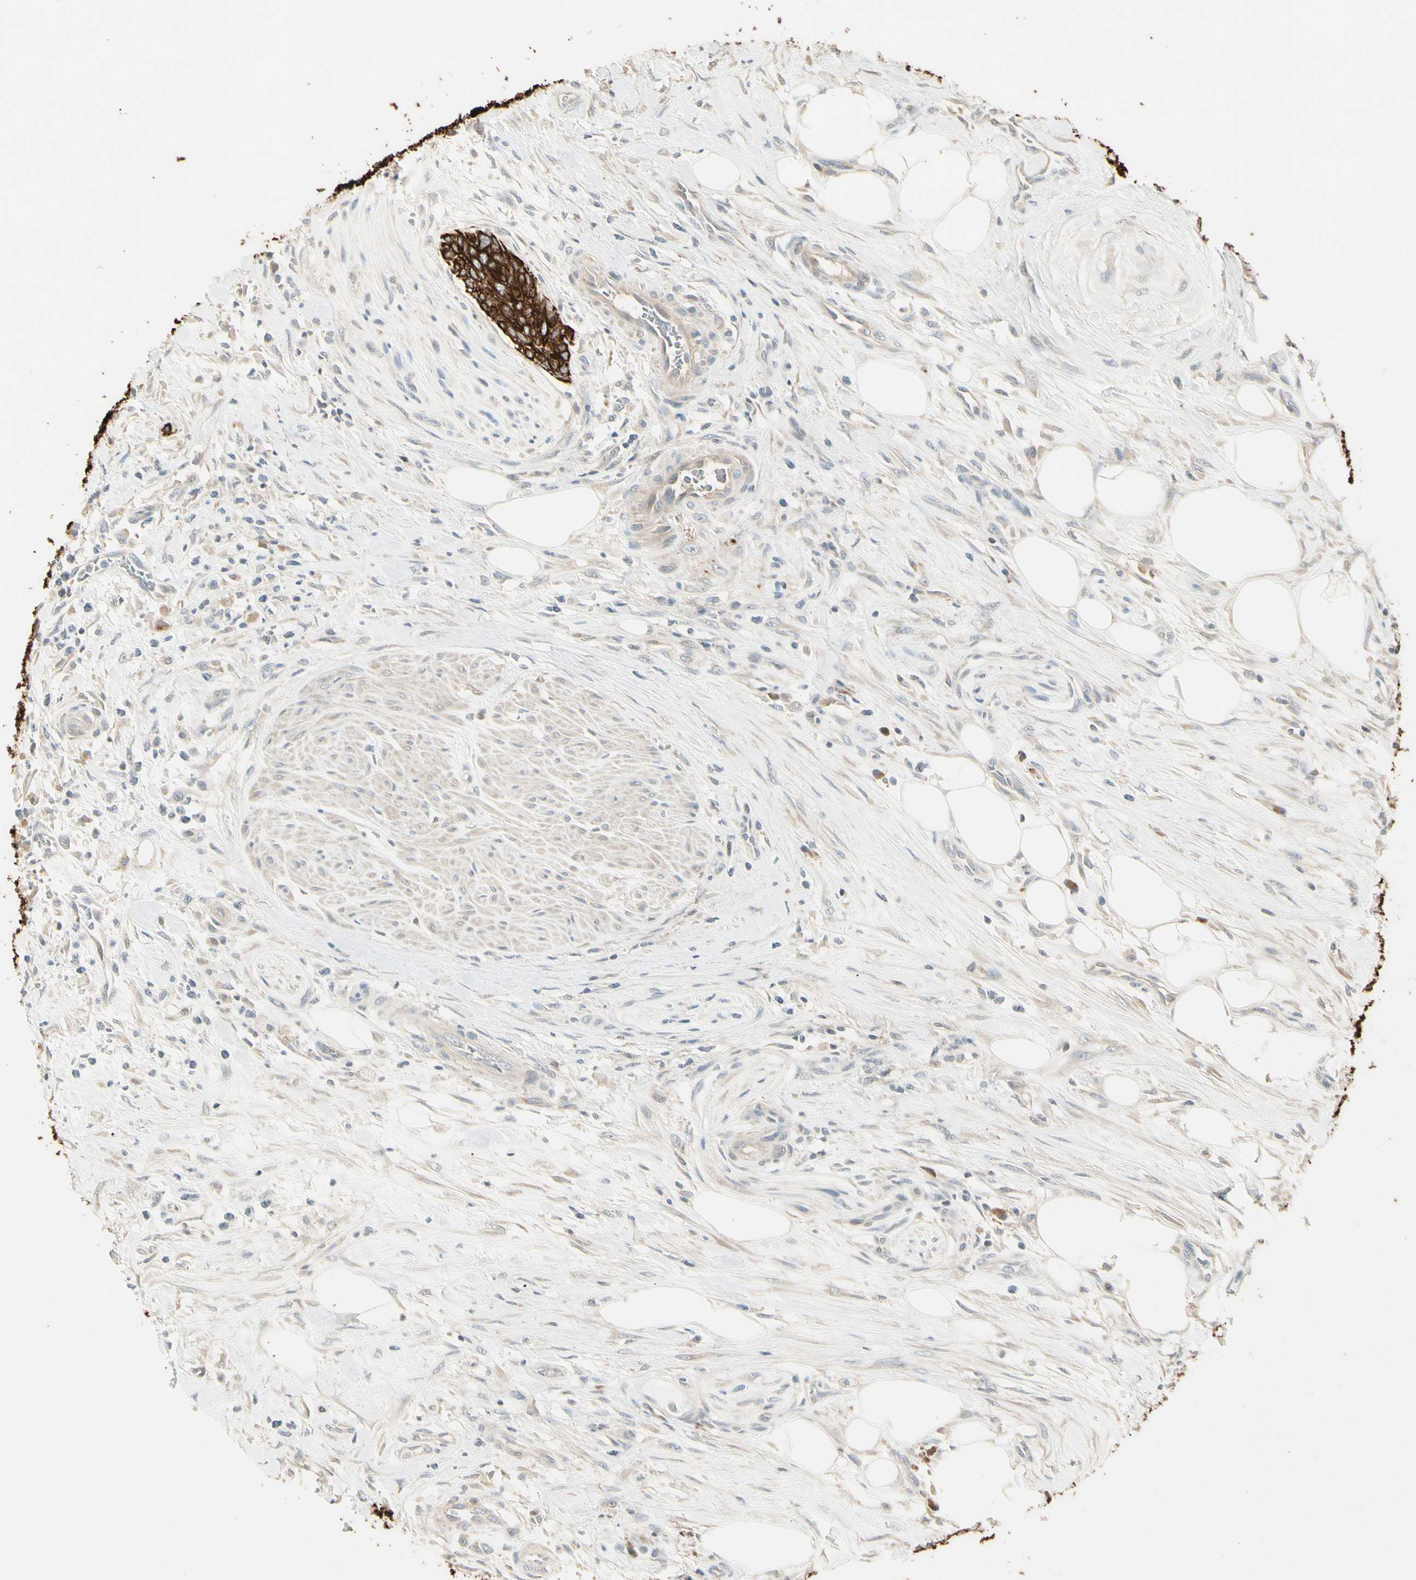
{"staining": {"intensity": "strong", "quantity": ">75%", "location": "cytoplasmic/membranous"}, "tissue": "urothelial cancer", "cell_type": "Tumor cells", "image_type": "cancer", "snomed": [{"axis": "morphology", "description": "Urothelial carcinoma, High grade"}, {"axis": "topography", "description": "Urinary bladder"}], "caption": "Urothelial carcinoma (high-grade) tissue demonstrates strong cytoplasmic/membranous staining in about >75% of tumor cells", "gene": "SKIL", "patient": {"sex": "male", "age": 35}}